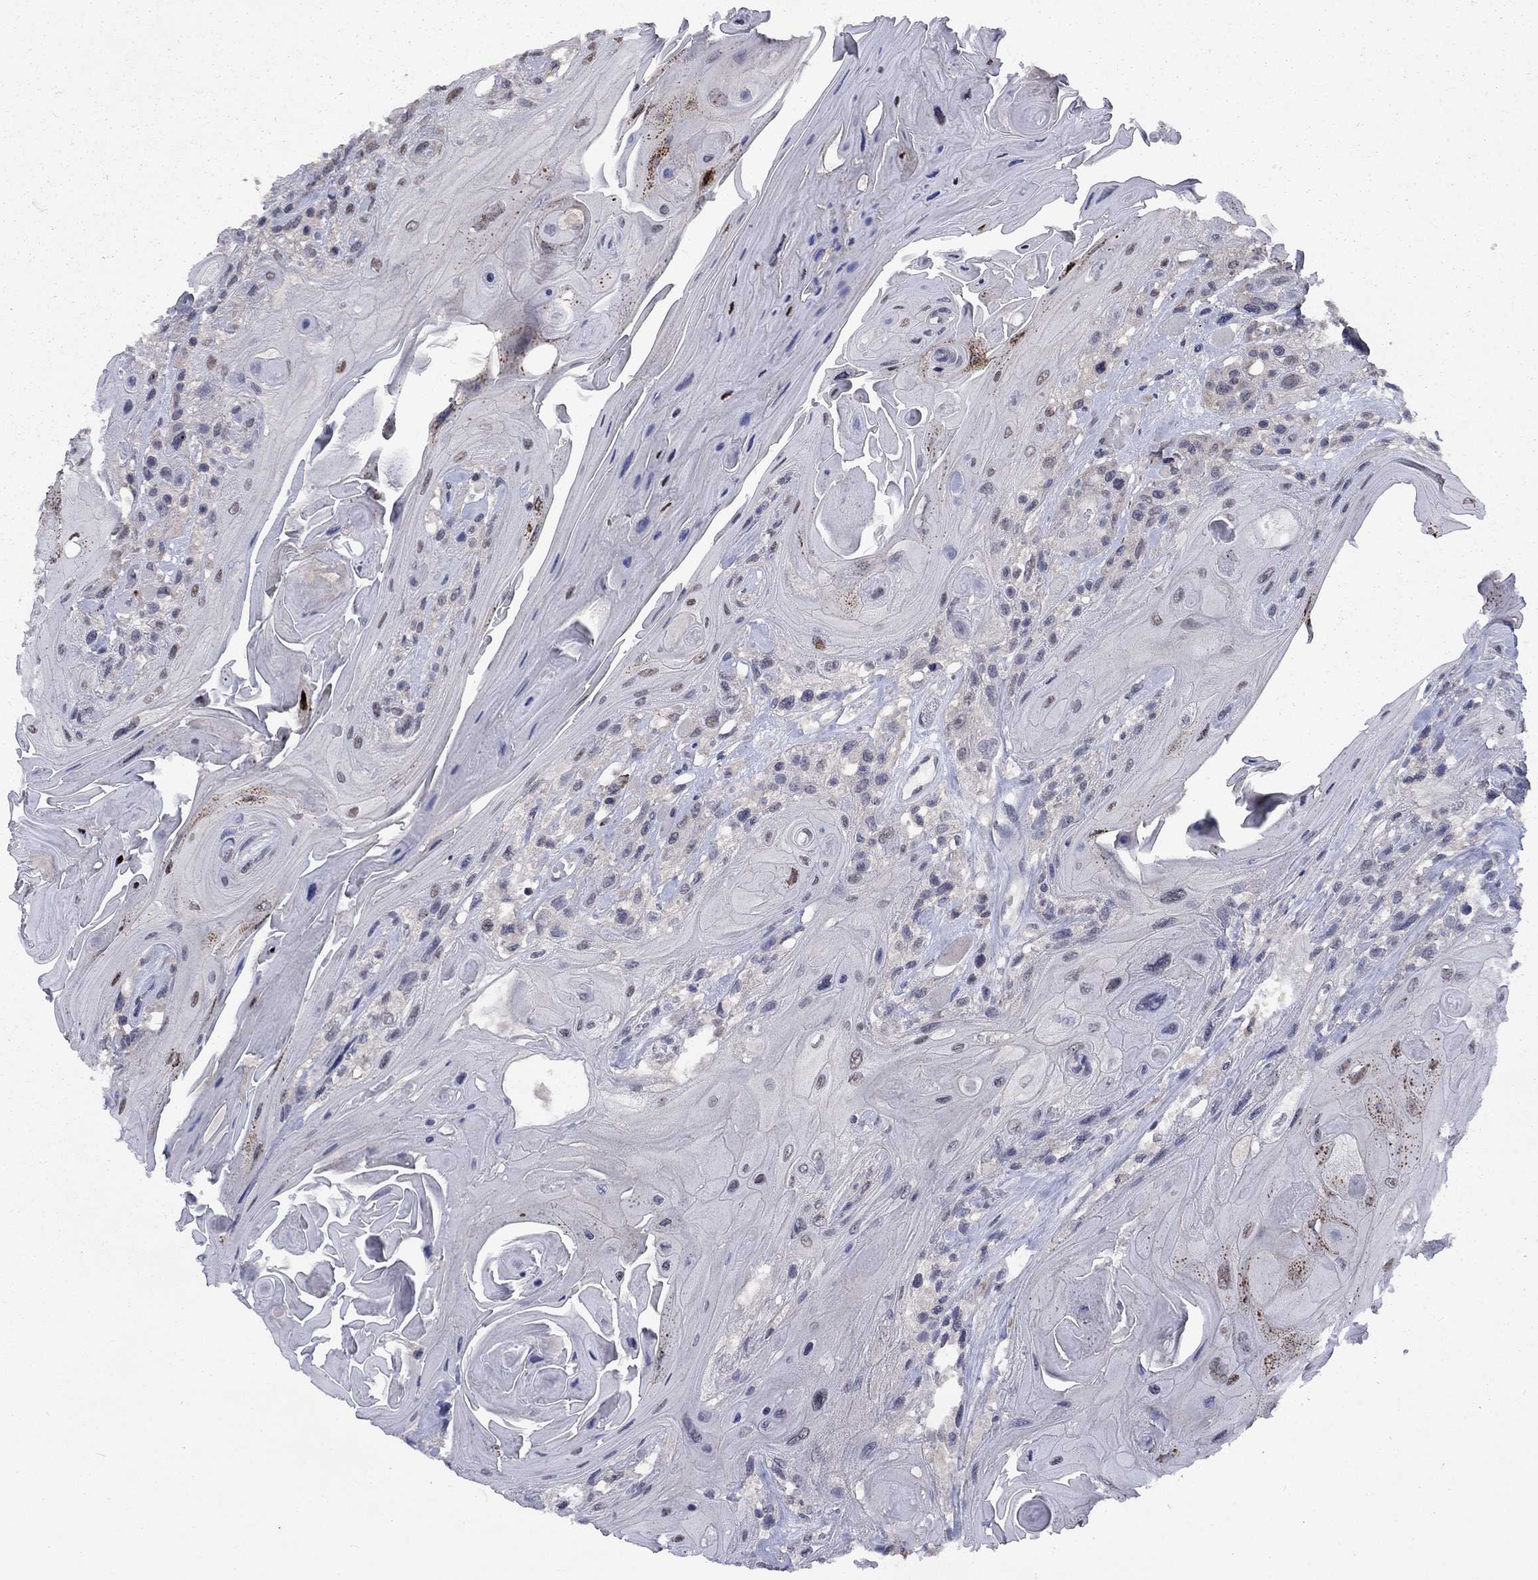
{"staining": {"intensity": "negative", "quantity": "none", "location": "none"}, "tissue": "head and neck cancer", "cell_type": "Tumor cells", "image_type": "cancer", "snomed": [{"axis": "morphology", "description": "Squamous cell carcinoma, NOS"}, {"axis": "topography", "description": "Head-Neck"}], "caption": "Immunohistochemistry of head and neck cancer (squamous cell carcinoma) exhibits no positivity in tumor cells. The staining was performed using DAB to visualize the protein expression in brown, while the nuclei were stained in blue with hematoxylin (Magnification: 20x).", "gene": "SPATA33", "patient": {"sex": "female", "age": 59}}